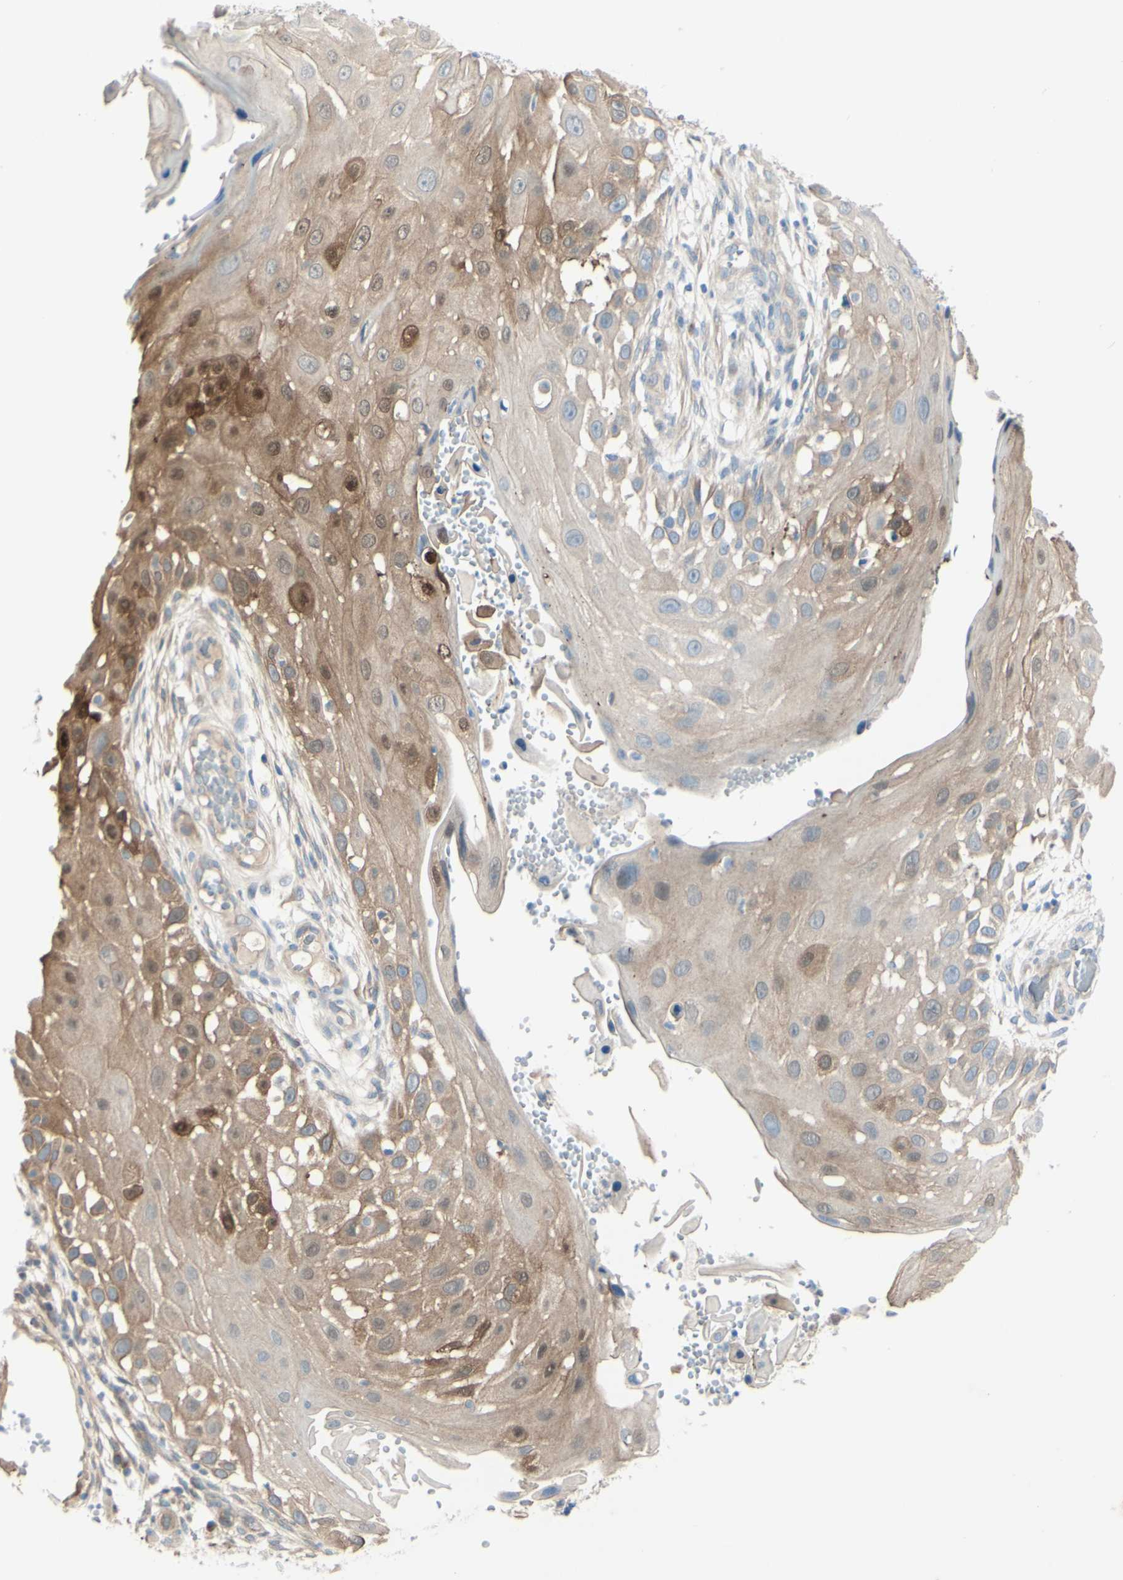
{"staining": {"intensity": "moderate", "quantity": ">75%", "location": "cytoplasmic/membranous,nuclear"}, "tissue": "skin cancer", "cell_type": "Tumor cells", "image_type": "cancer", "snomed": [{"axis": "morphology", "description": "Squamous cell carcinoma, NOS"}, {"axis": "topography", "description": "Skin"}], "caption": "There is medium levels of moderate cytoplasmic/membranous and nuclear expression in tumor cells of skin cancer, as demonstrated by immunohistochemical staining (brown color).", "gene": "LRRK1", "patient": {"sex": "female", "age": 44}}